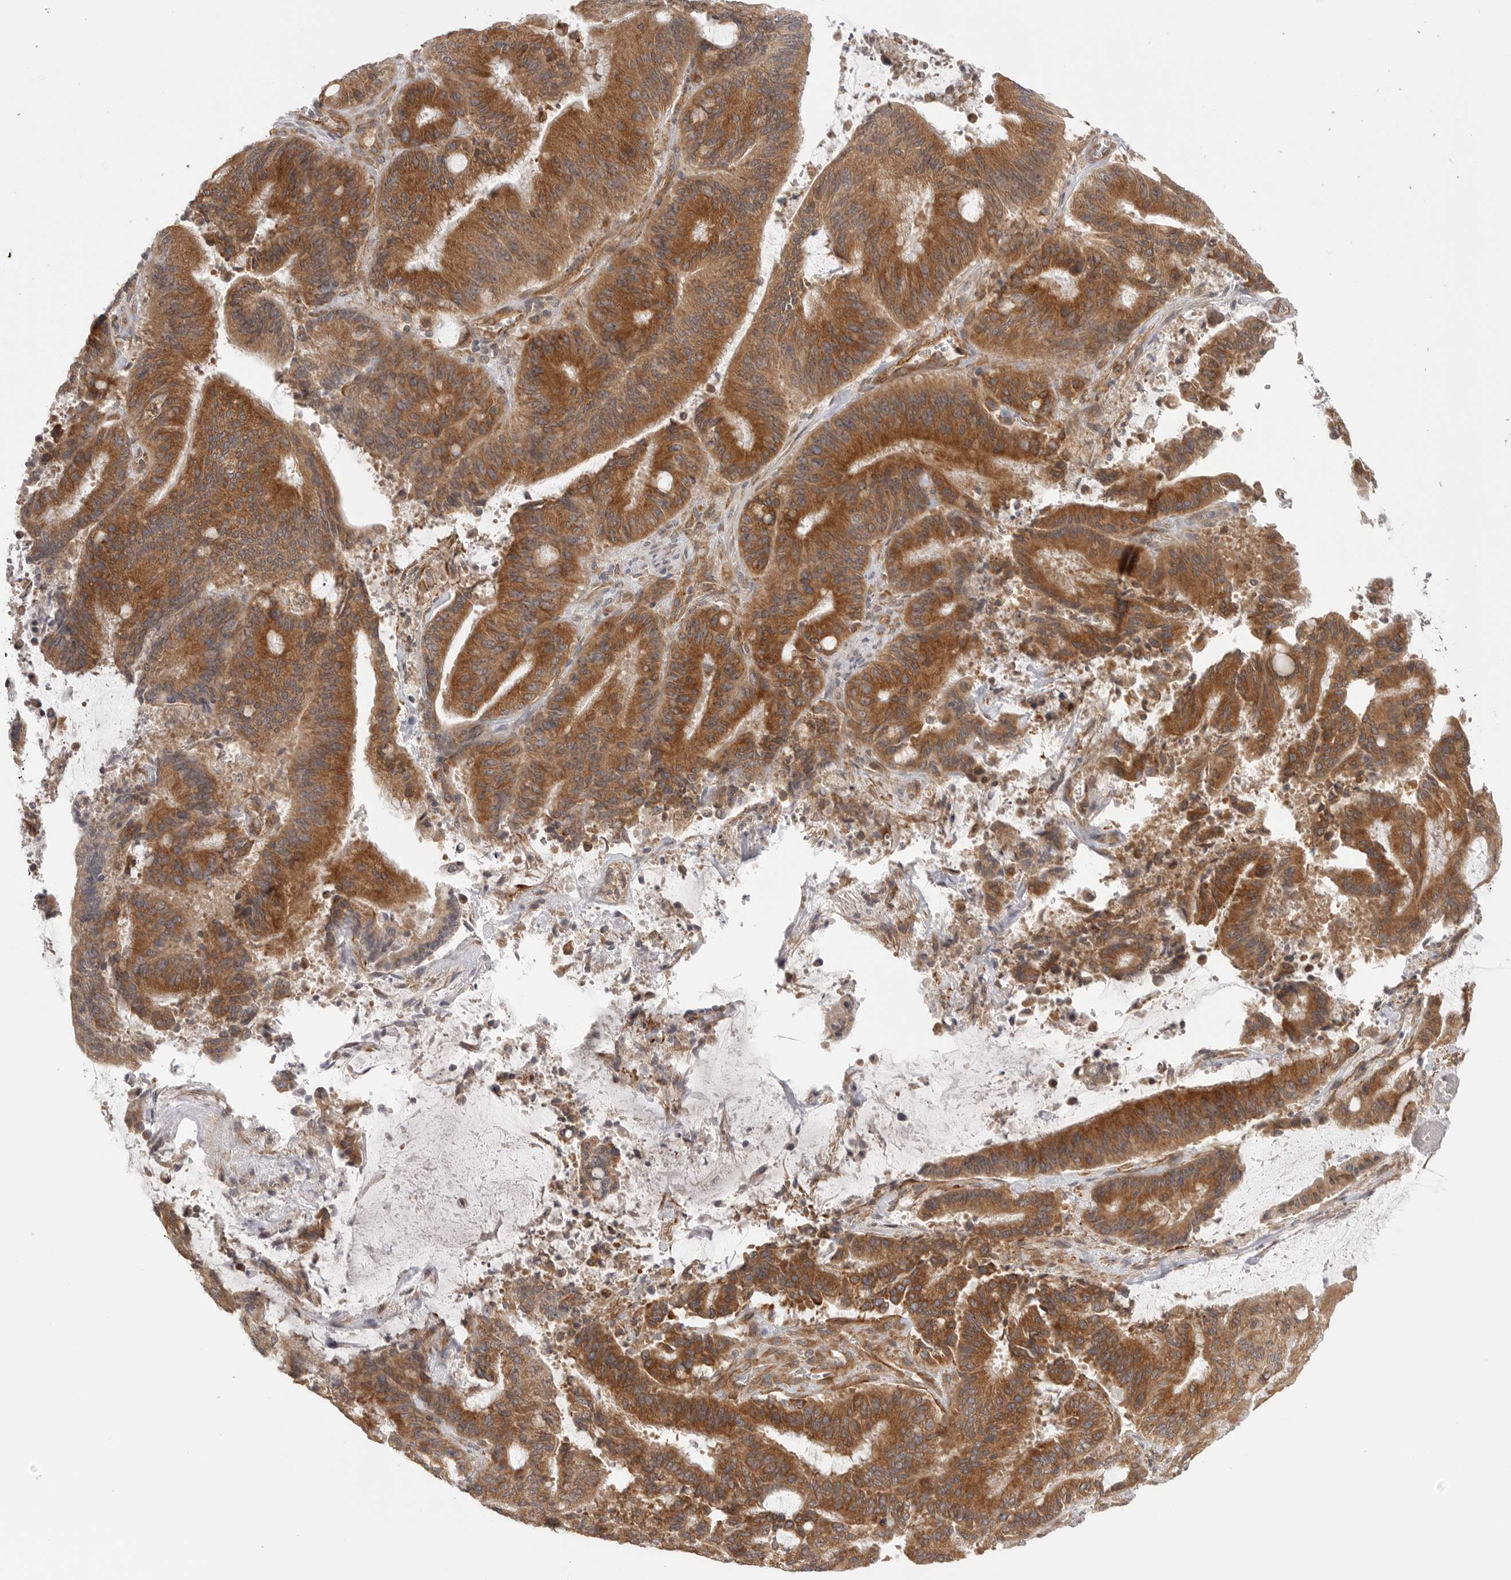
{"staining": {"intensity": "moderate", "quantity": ">75%", "location": "cytoplasmic/membranous"}, "tissue": "liver cancer", "cell_type": "Tumor cells", "image_type": "cancer", "snomed": [{"axis": "morphology", "description": "Normal tissue, NOS"}, {"axis": "morphology", "description": "Cholangiocarcinoma"}, {"axis": "topography", "description": "Liver"}, {"axis": "topography", "description": "Peripheral nerve tissue"}], "caption": "The immunohistochemical stain shows moderate cytoplasmic/membranous staining in tumor cells of liver cancer (cholangiocarcinoma) tissue. Using DAB (brown) and hematoxylin (blue) stains, captured at high magnification using brightfield microscopy.", "gene": "CERS2", "patient": {"sex": "female", "age": 73}}